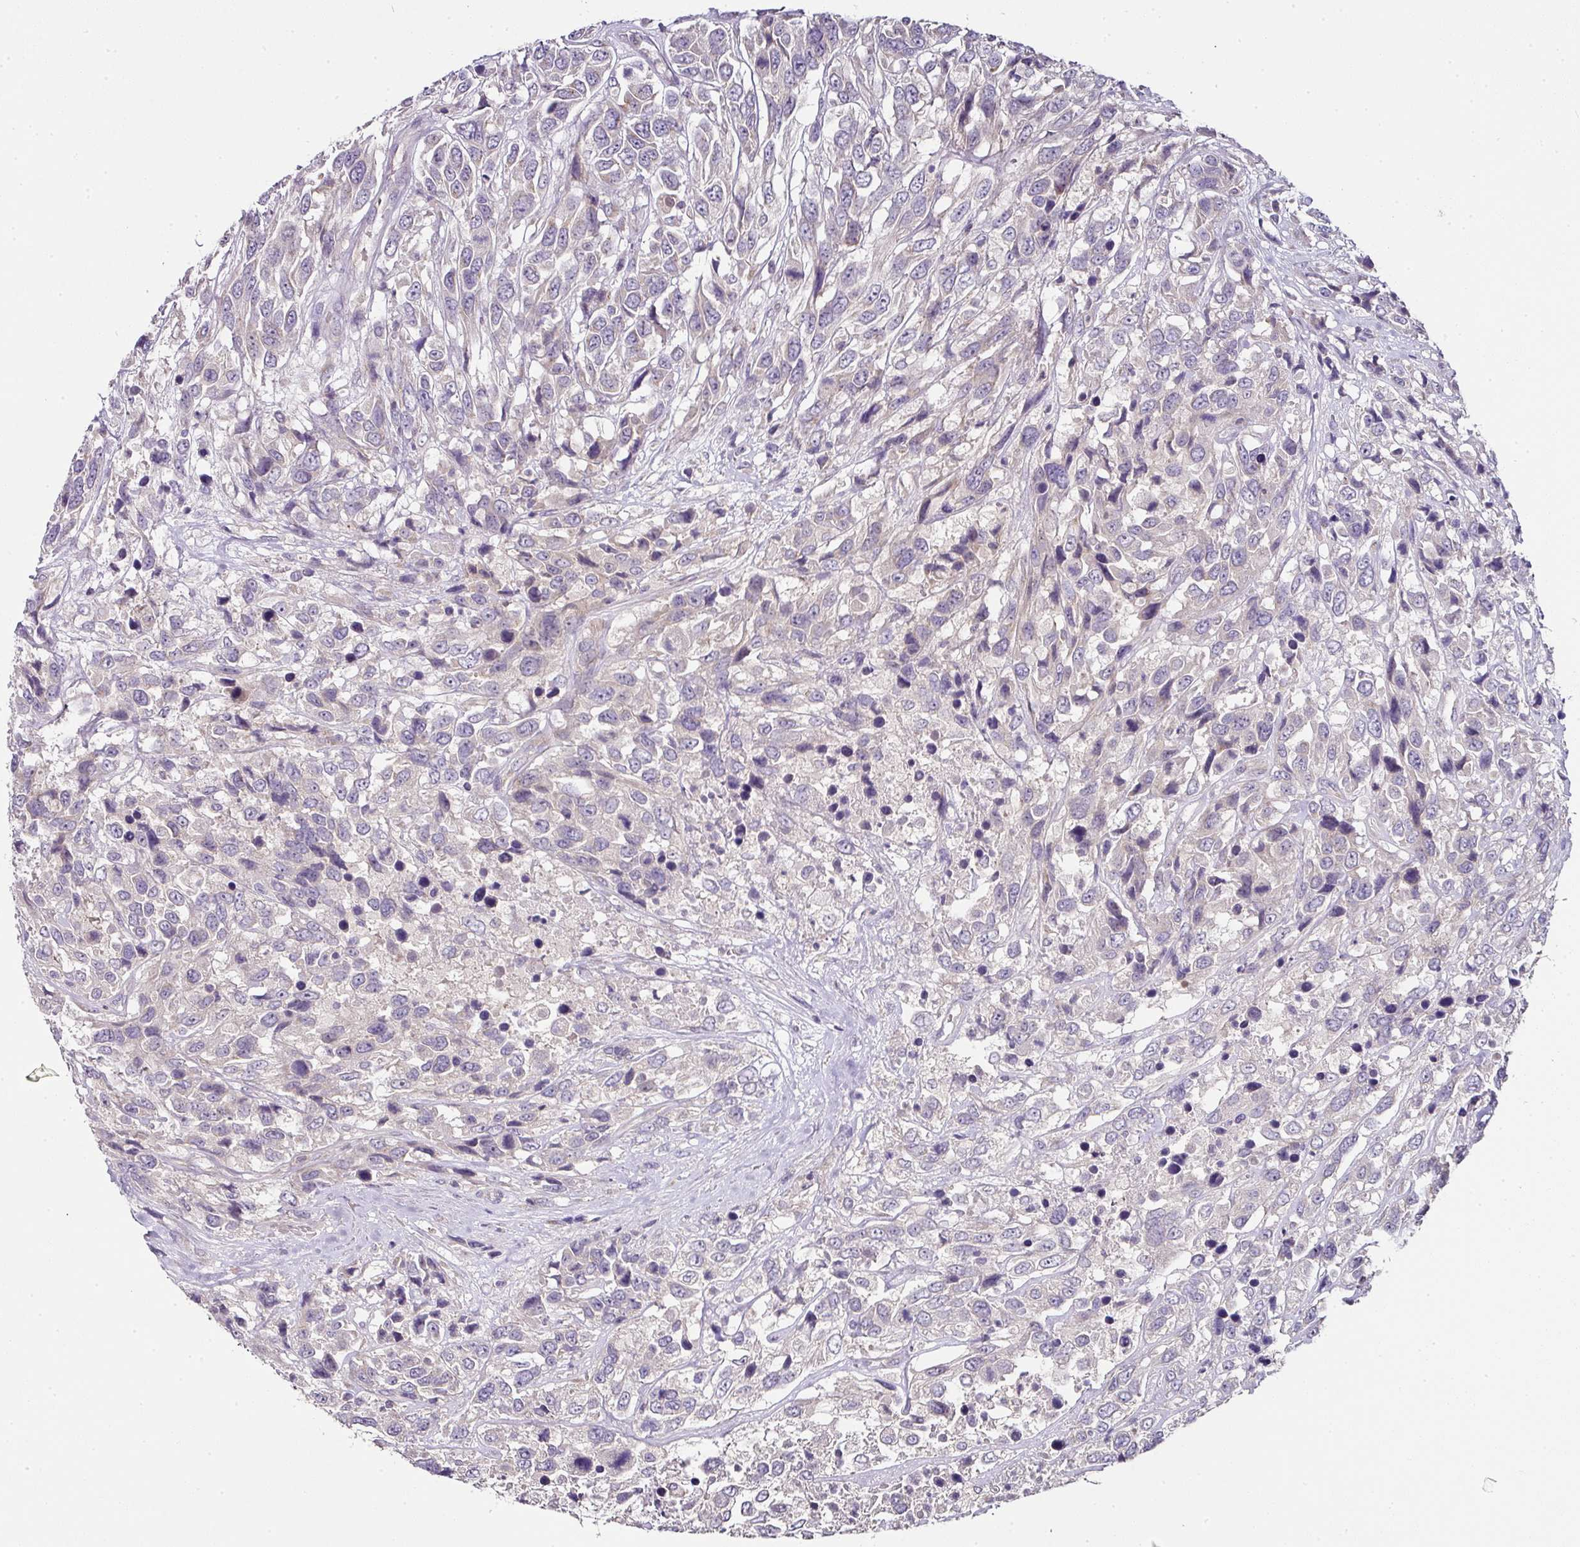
{"staining": {"intensity": "negative", "quantity": "none", "location": "none"}, "tissue": "urothelial cancer", "cell_type": "Tumor cells", "image_type": "cancer", "snomed": [{"axis": "morphology", "description": "Urothelial carcinoma, High grade"}, {"axis": "topography", "description": "Urinary bladder"}], "caption": "An image of urothelial cancer stained for a protein demonstrates no brown staining in tumor cells.", "gene": "SKIC2", "patient": {"sex": "female", "age": 70}}